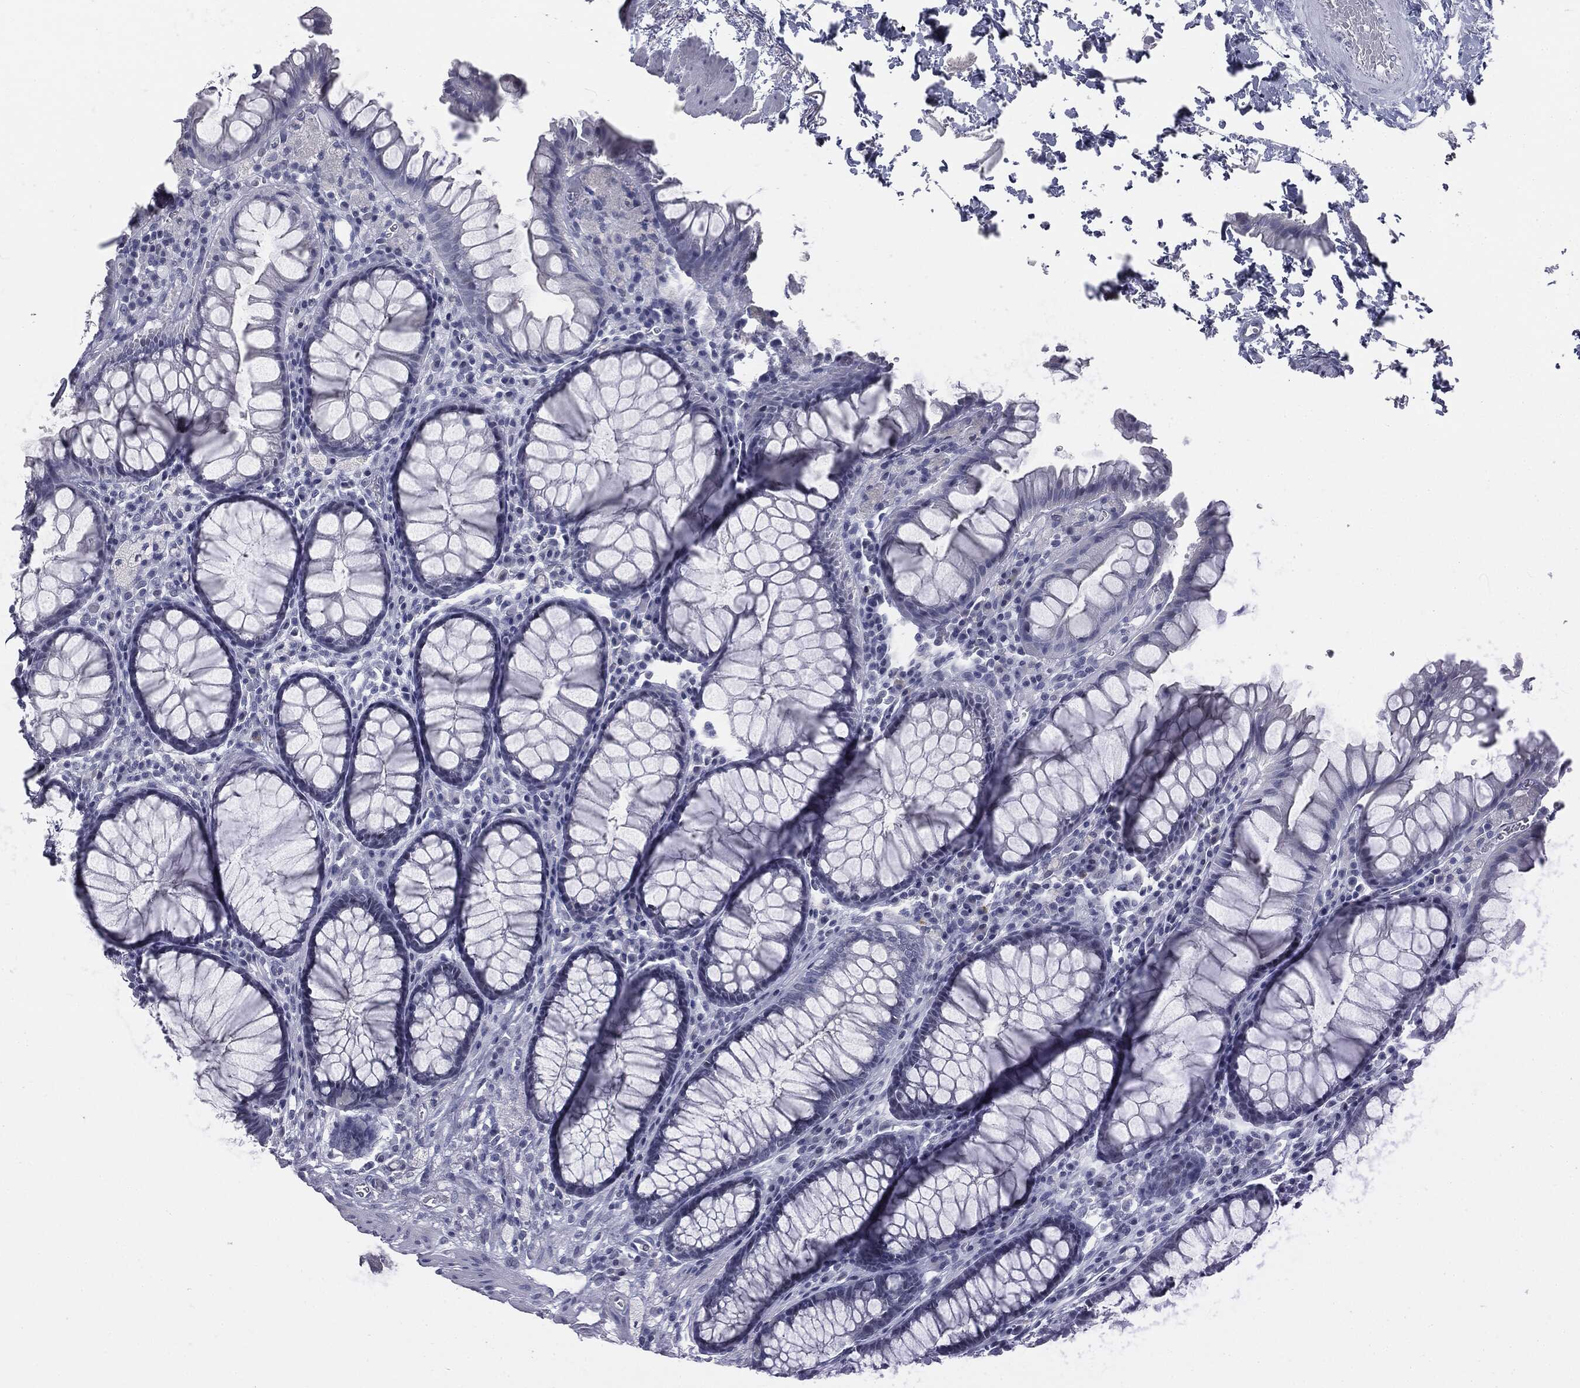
{"staining": {"intensity": "negative", "quantity": "none", "location": "none"}, "tissue": "rectum", "cell_type": "Glandular cells", "image_type": "normal", "snomed": [{"axis": "morphology", "description": "Normal tissue, NOS"}, {"axis": "topography", "description": "Rectum"}], "caption": "DAB immunohistochemical staining of unremarkable rectum displays no significant staining in glandular cells.", "gene": "TPO", "patient": {"sex": "female", "age": 68}}